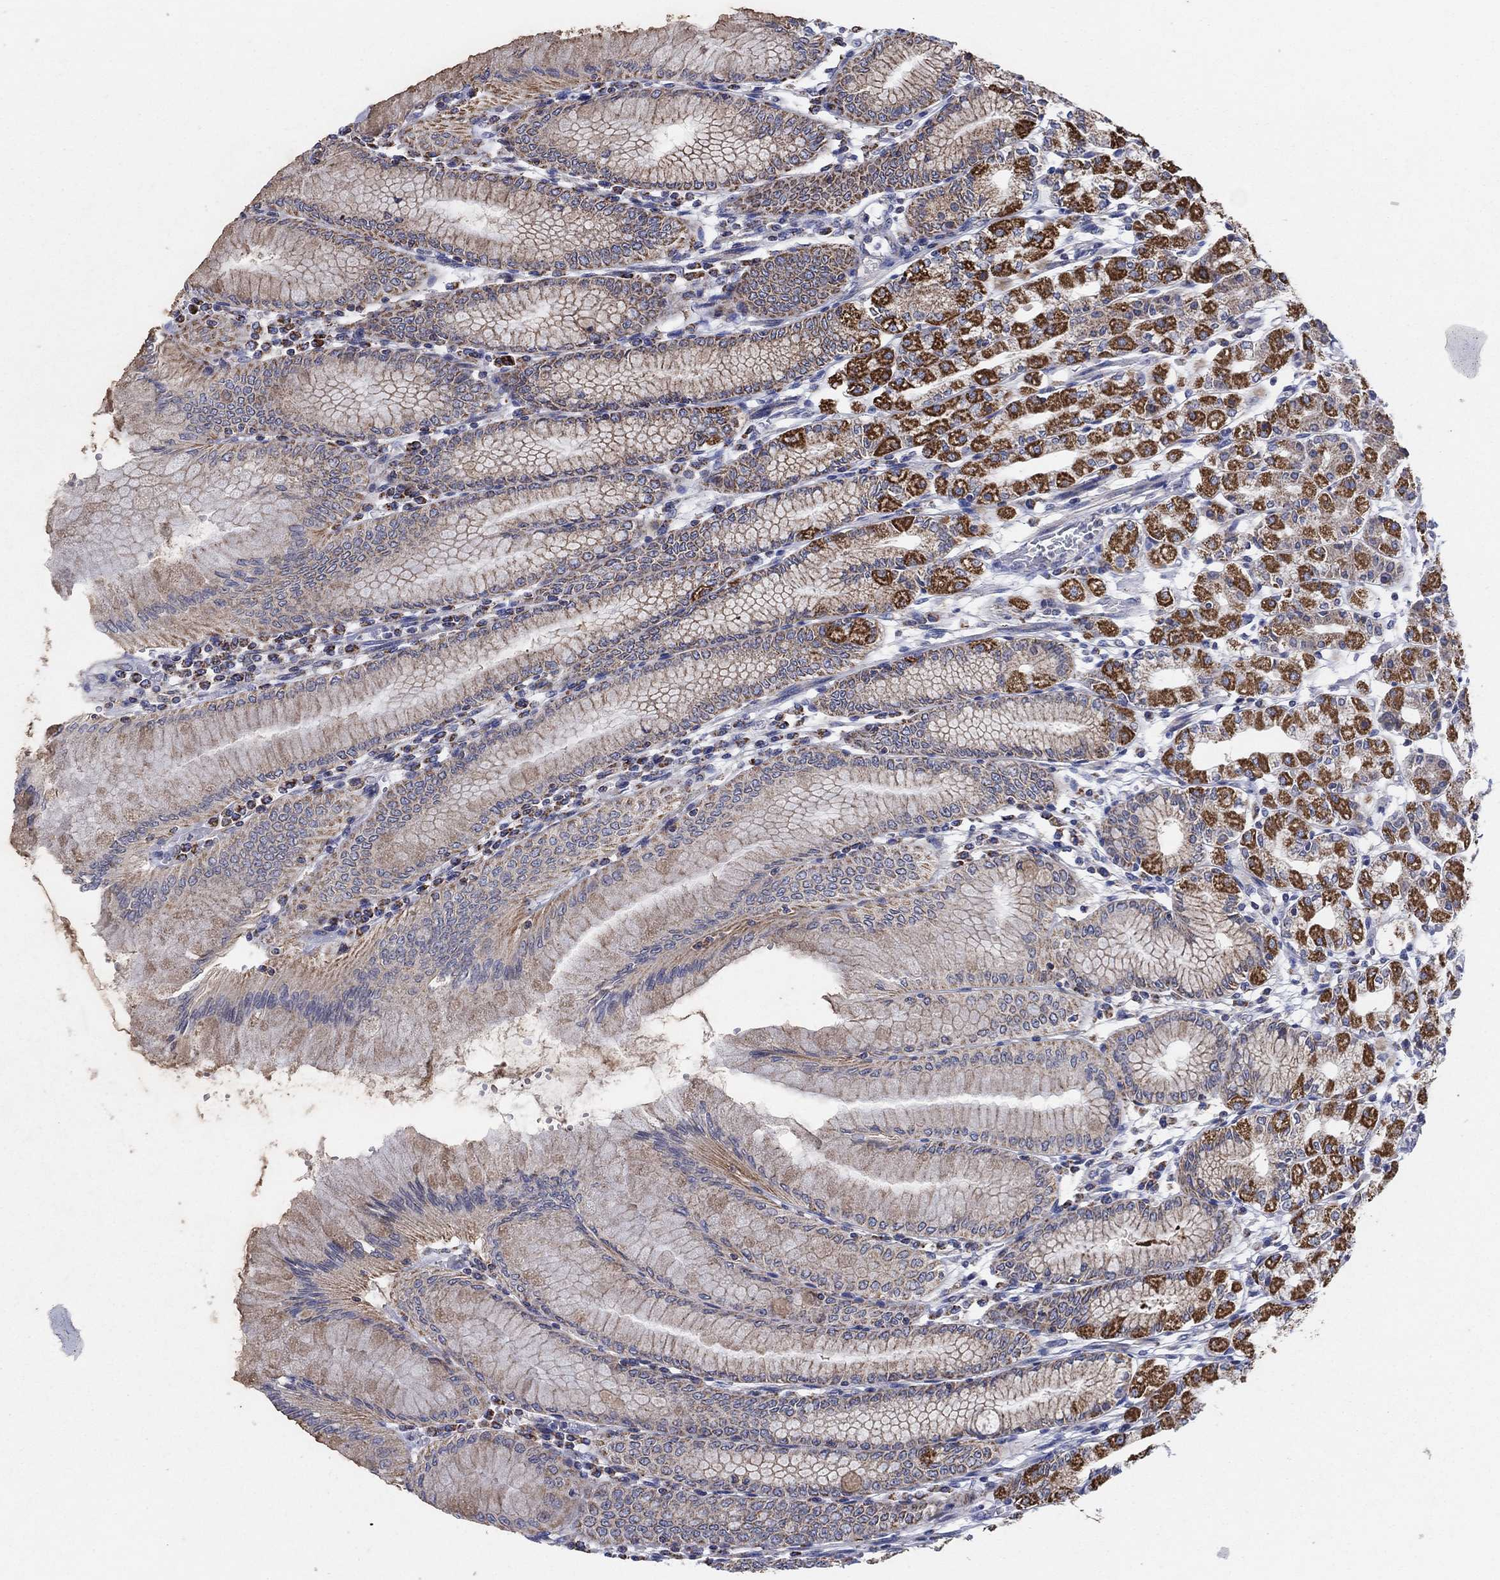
{"staining": {"intensity": "strong", "quantity": "25%-75%", "location": "cytoplasmic/membranous"}, "tissue": "stomach", "cell_type": "Glandular cells", "image_type": "normal", "snomed": [{"axis": "morphology", "description": "Normal tissue, NOS"}, {"axis": "topography", "description": "Skeletal muscle"}, {"axis": "topography", "description": "Stomach"}], "caption": "Unremarkable stomach shows strong cytoplasmic/membranous staining in approximately 25%-75% of glandular cells.", "gene": "C9orf85", "patient": {"sex": "female", "age": 57}}